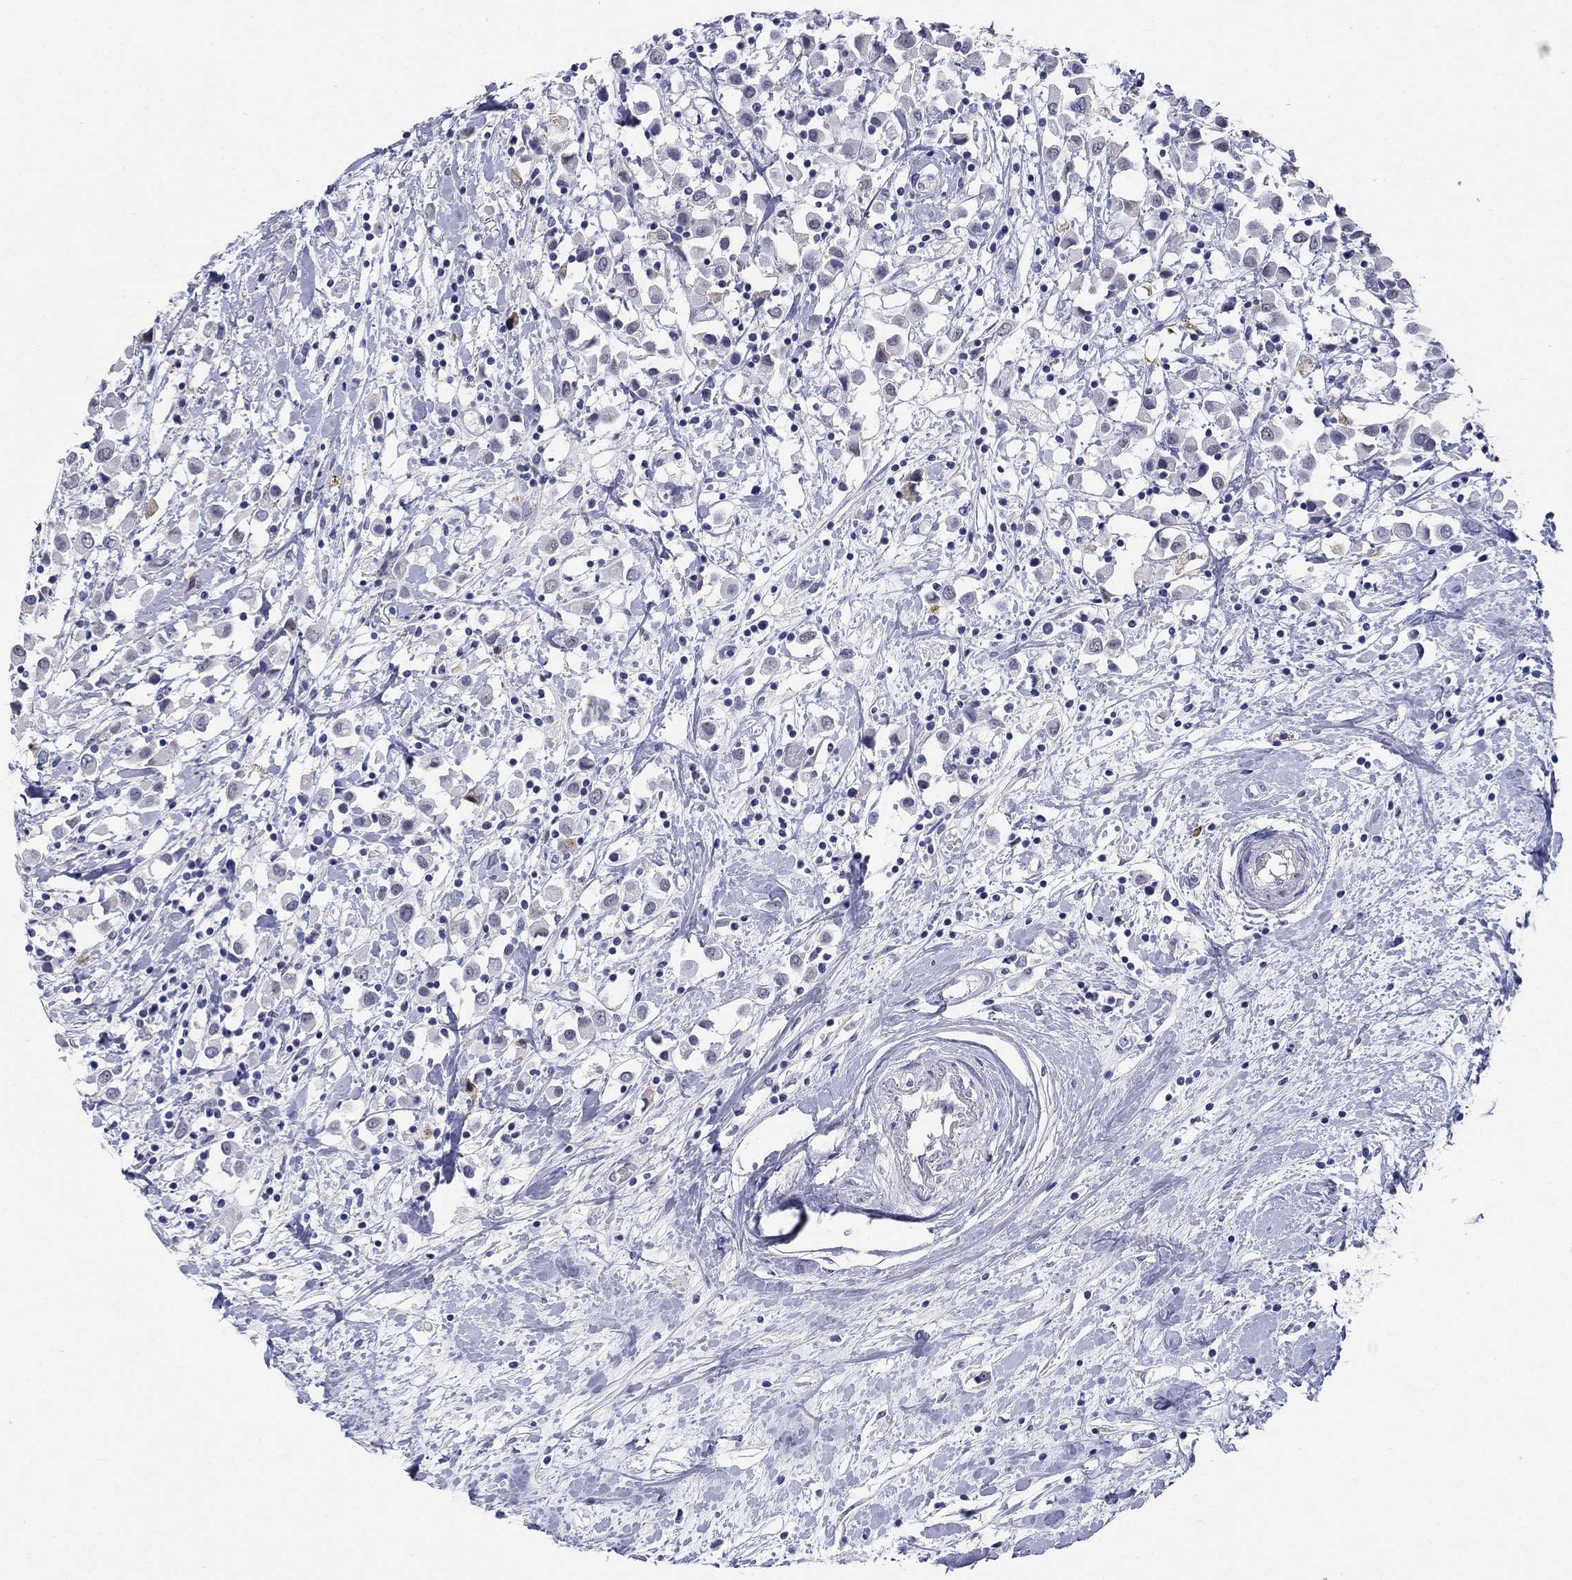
{"staining": {"intensity": "moderate", "quantity": "<25%", "location": "cytoplasmic/membranous"}, "tissue": "breast cancer", "cell_type": "Tumor cells", "image_type": "cancer", "snomed": [{"axis": "morphology", "description": "Duct carcinoma"}, {"axis": "topography", "description": "Breast"}], "caption": "The immunohistochemical stain highlights moderate cytoplasmic/membranous staining in tumor cells of intraductal carcinoma (breast) tissue.", "gene": "ECEL1", "patient": {"sex": "female", "age": 61}}